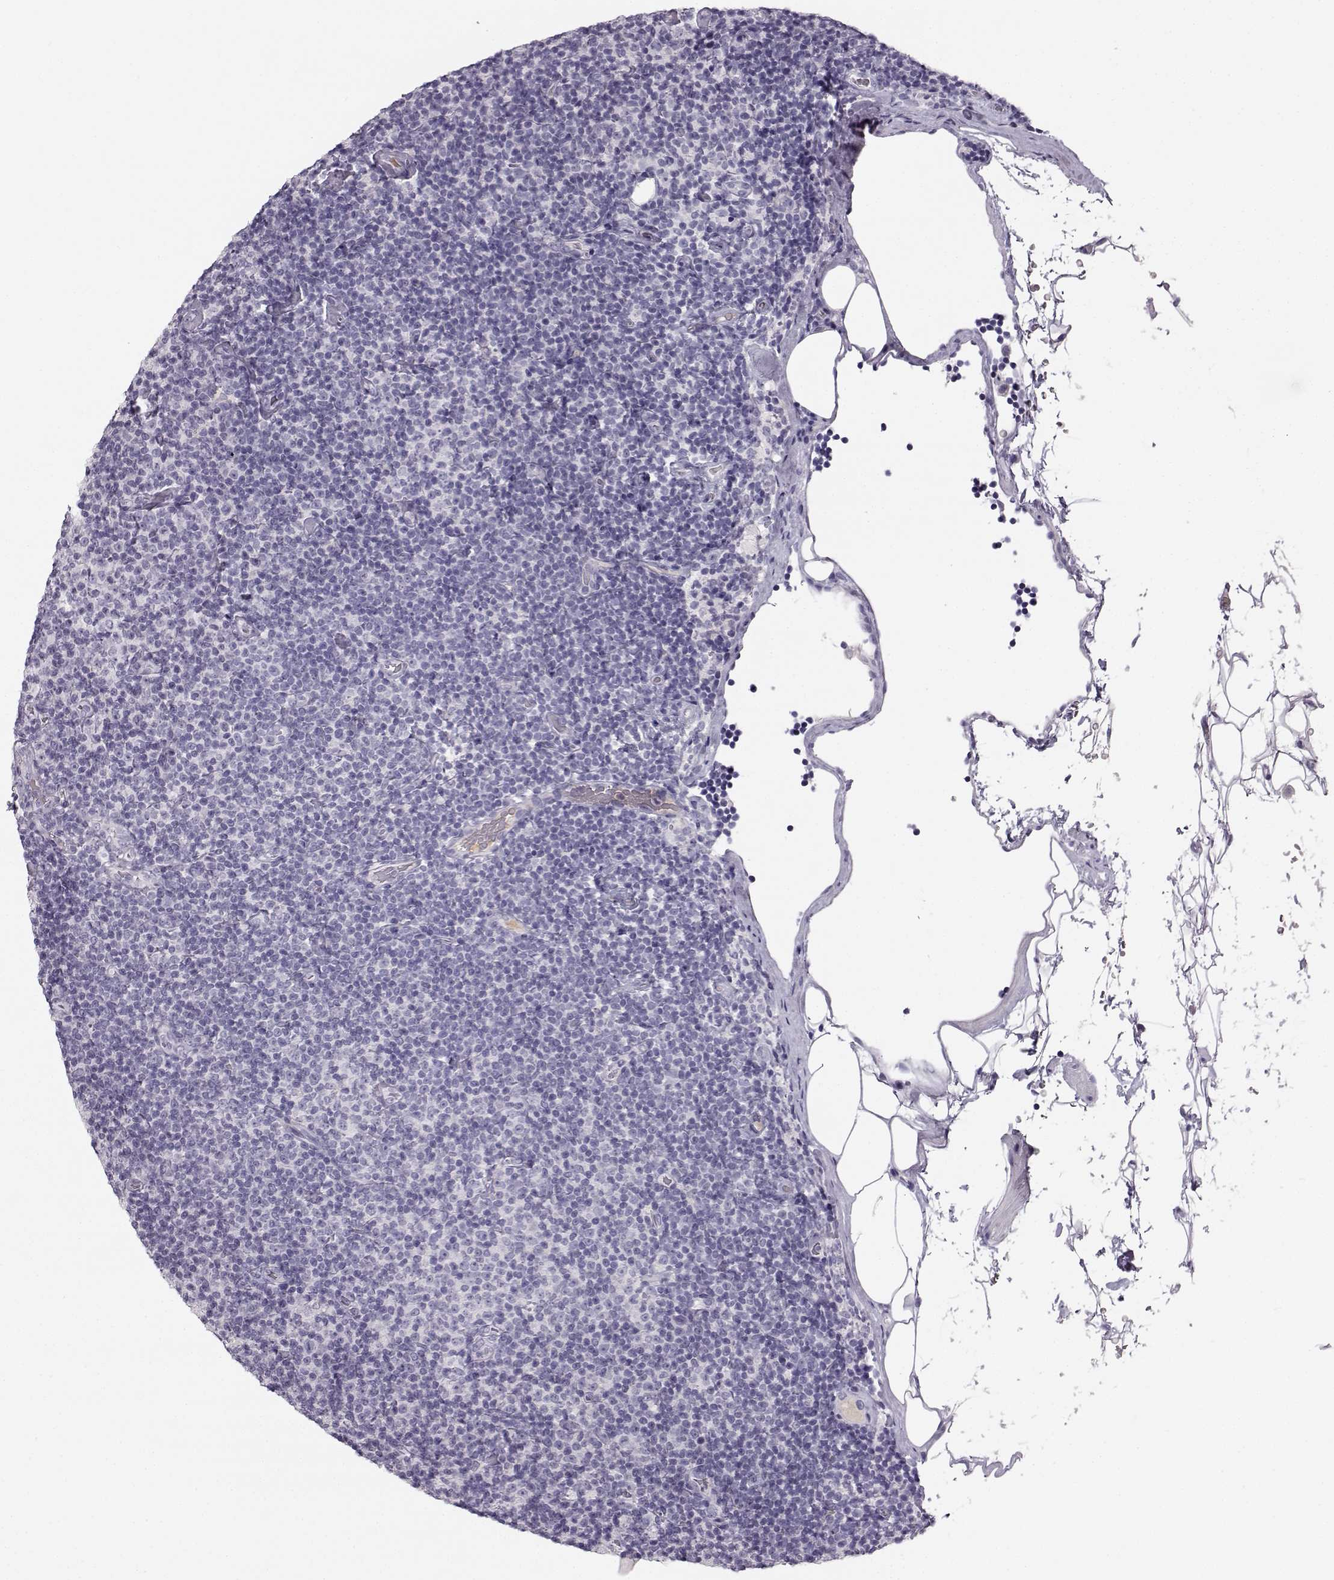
{"staining": {"intensity": "negative", "quantity": "none", "location": "none"}, "tissue": "lymphoma", "cell_type": "Tumor cells", "image_type": "cancer", "snomed": [{"axis": "morphology", "description": "Malignant lymphoma, non-Hodgkin's type, Low grade"}, {"axis": "topography", "description": "Lymph node"}], "caption": "Immunohistochemical staining of low-grade malignant lymphoma, non-Hodgkin's type shows no significant expression in tumor cells.", "gene": "KIAA0319", "patient": {"sex": "male", "age": 81}}